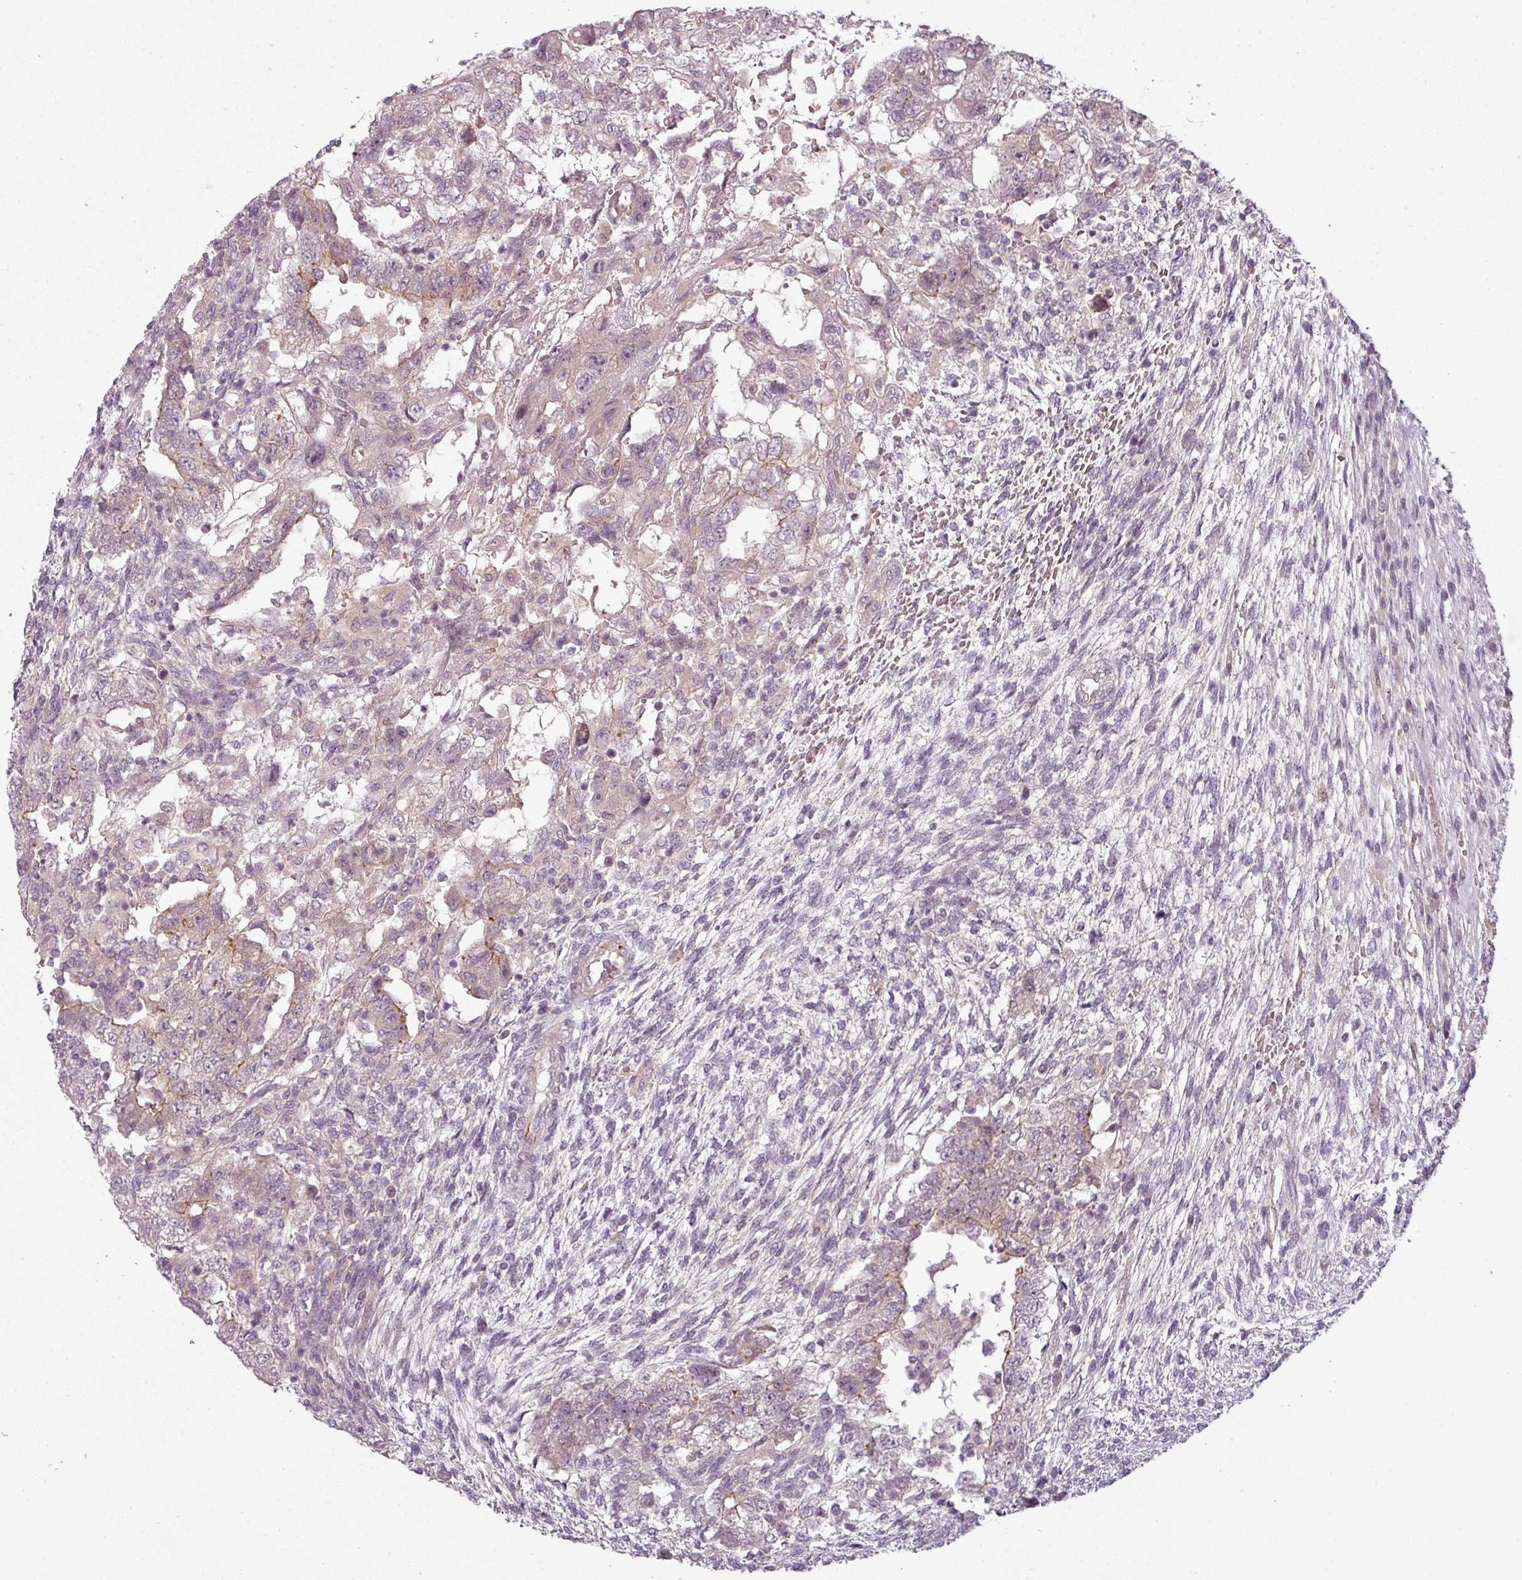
{"staining": {"intensity": "weak", "quantity": "<25%", "location": "cytoplasmic/membranous"}, "tissue": "testis cancer", "cell_type": "Tumor cells", "image_type": "cancer", "snomed": [{"axis": "morphology", "description": "Carcinoma, Embryonal, NOS"}, {"axis": "topography", "description": "Testis"}], "caption": "Immunohistochemistry (IHC) image of human testis cancer stained for a protein (brown), which displays no positivity in tumor cells.", "gene": "SLC16A9", "patient": {"sex": "male", "age": 26}}